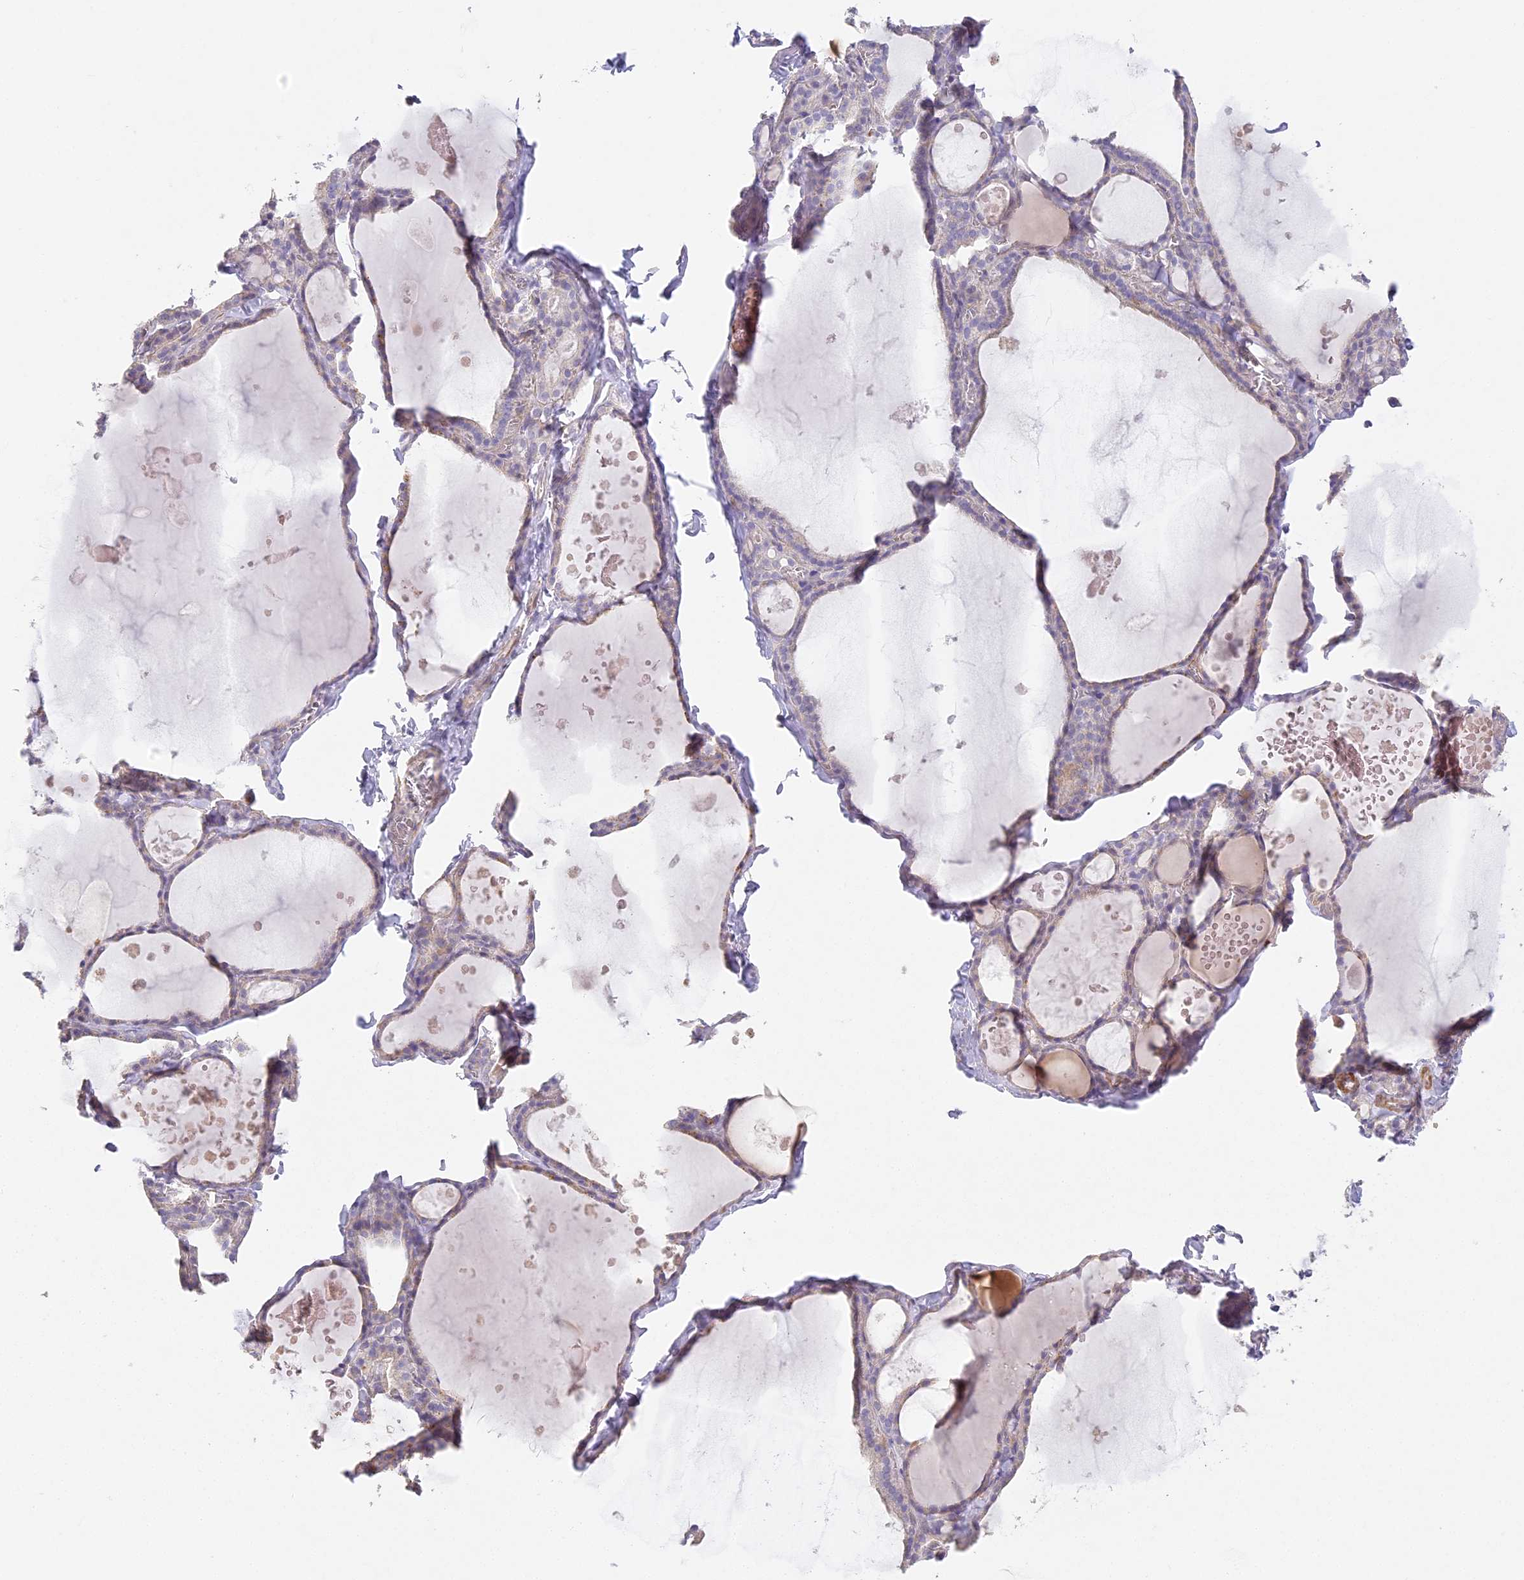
{"staining": {"intensity": "weak", "quantity": "<25%", "location": "cytoplasmic/membranous"}, "tissue": "thyroid gland", "cell_type": "Glandular cells", "image_type": "normal", "snomed": [{"axis": "morphology", "description": "Normal tissue, NOS"}, {"axis": "topography", "description": "Thyroid gland"}], "caption": "Human thyroid gland stained for a protein using immunohistochemistry (IHC) shows no staining in glandular cells.", "gene": "MED28", "patient": {"sex": "male", "age": 56}}